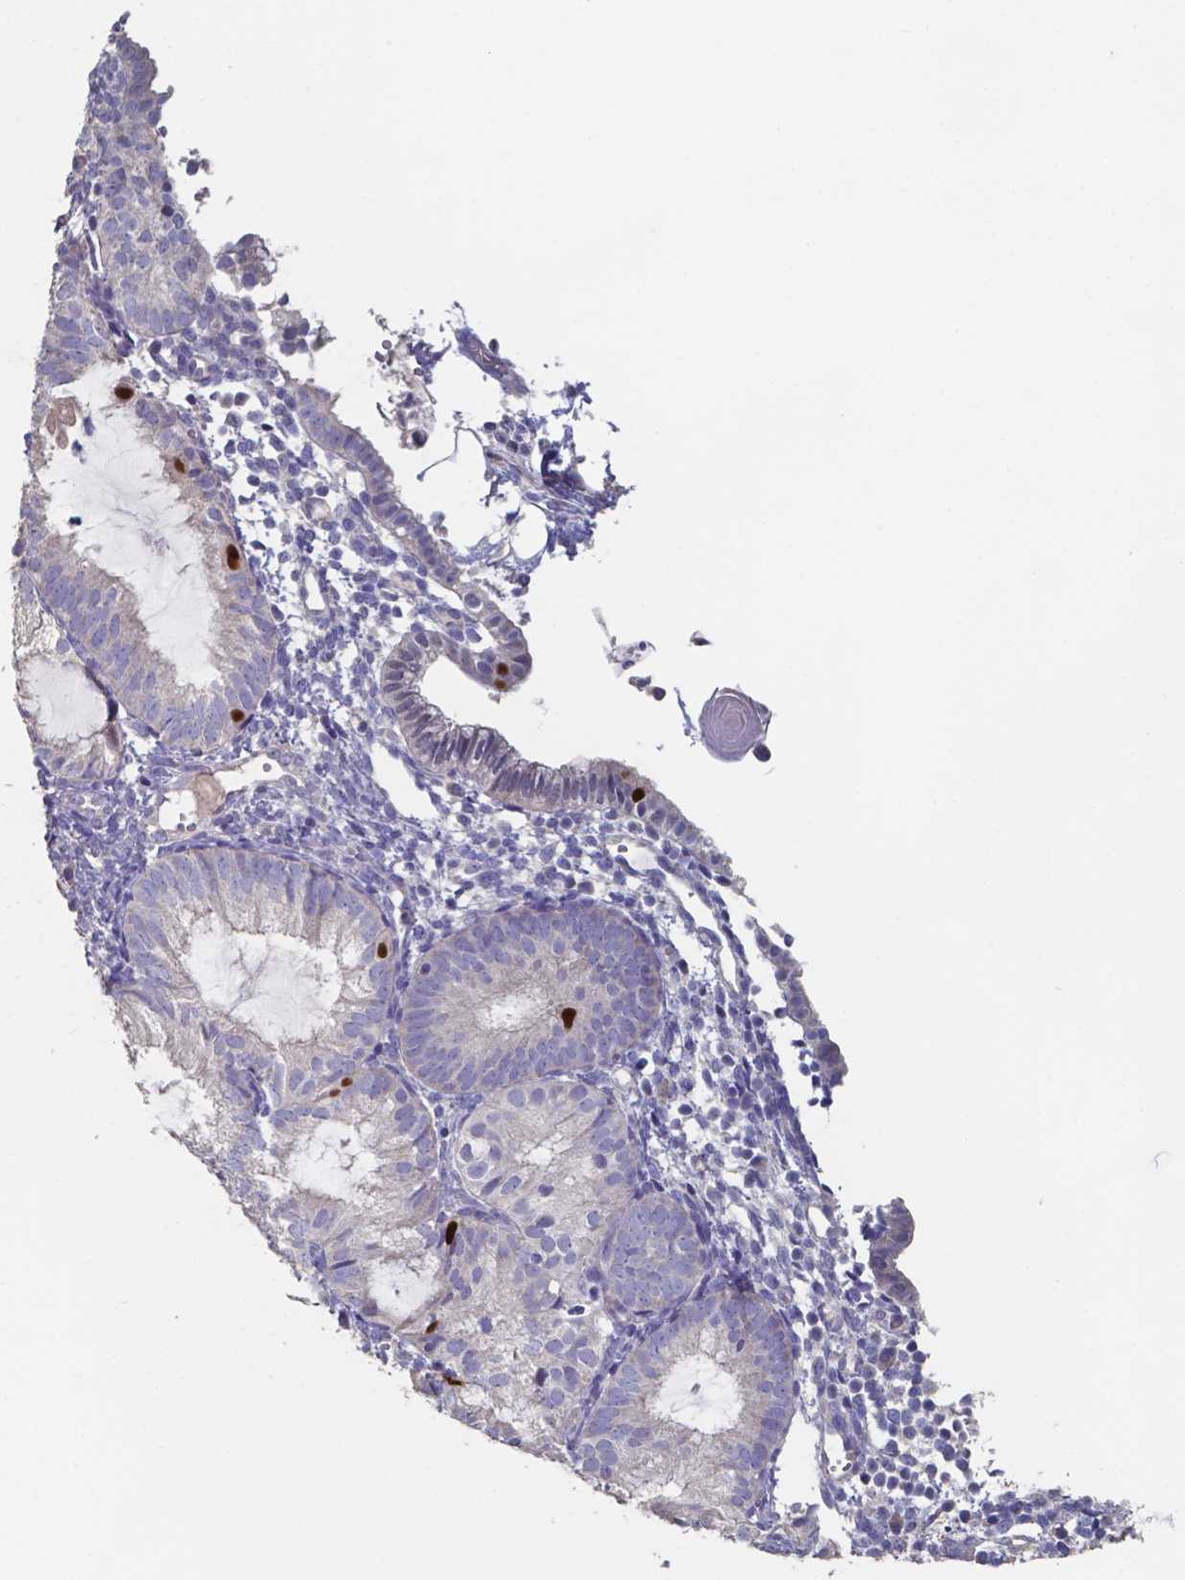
{"staining": {"intensity": "strong", "quantity": "<25%", "location": "nuclear"}, "tissue": "endometrial cancer", "cell_type": "Tumor cells", "image_type": "cancer", "snomed": [{"axis": "morphology", "description": "Adenocarcinoma, NOS"}, {"axis": "topography", "description": "Endometrium"}], "caption": "IHC staining of adenocarcinoma (endometrial), which demonstrates medium levels of strong nuclear staining in about <25% of tumor cells indicating strong nuclear protein staining. The staining was performed using DAB (brown) for protein detection and nuclei were counterstained in hematoxylin (blue).", "gene": "FOXJ1", "patient": {"sex": "female", "age": 81}}